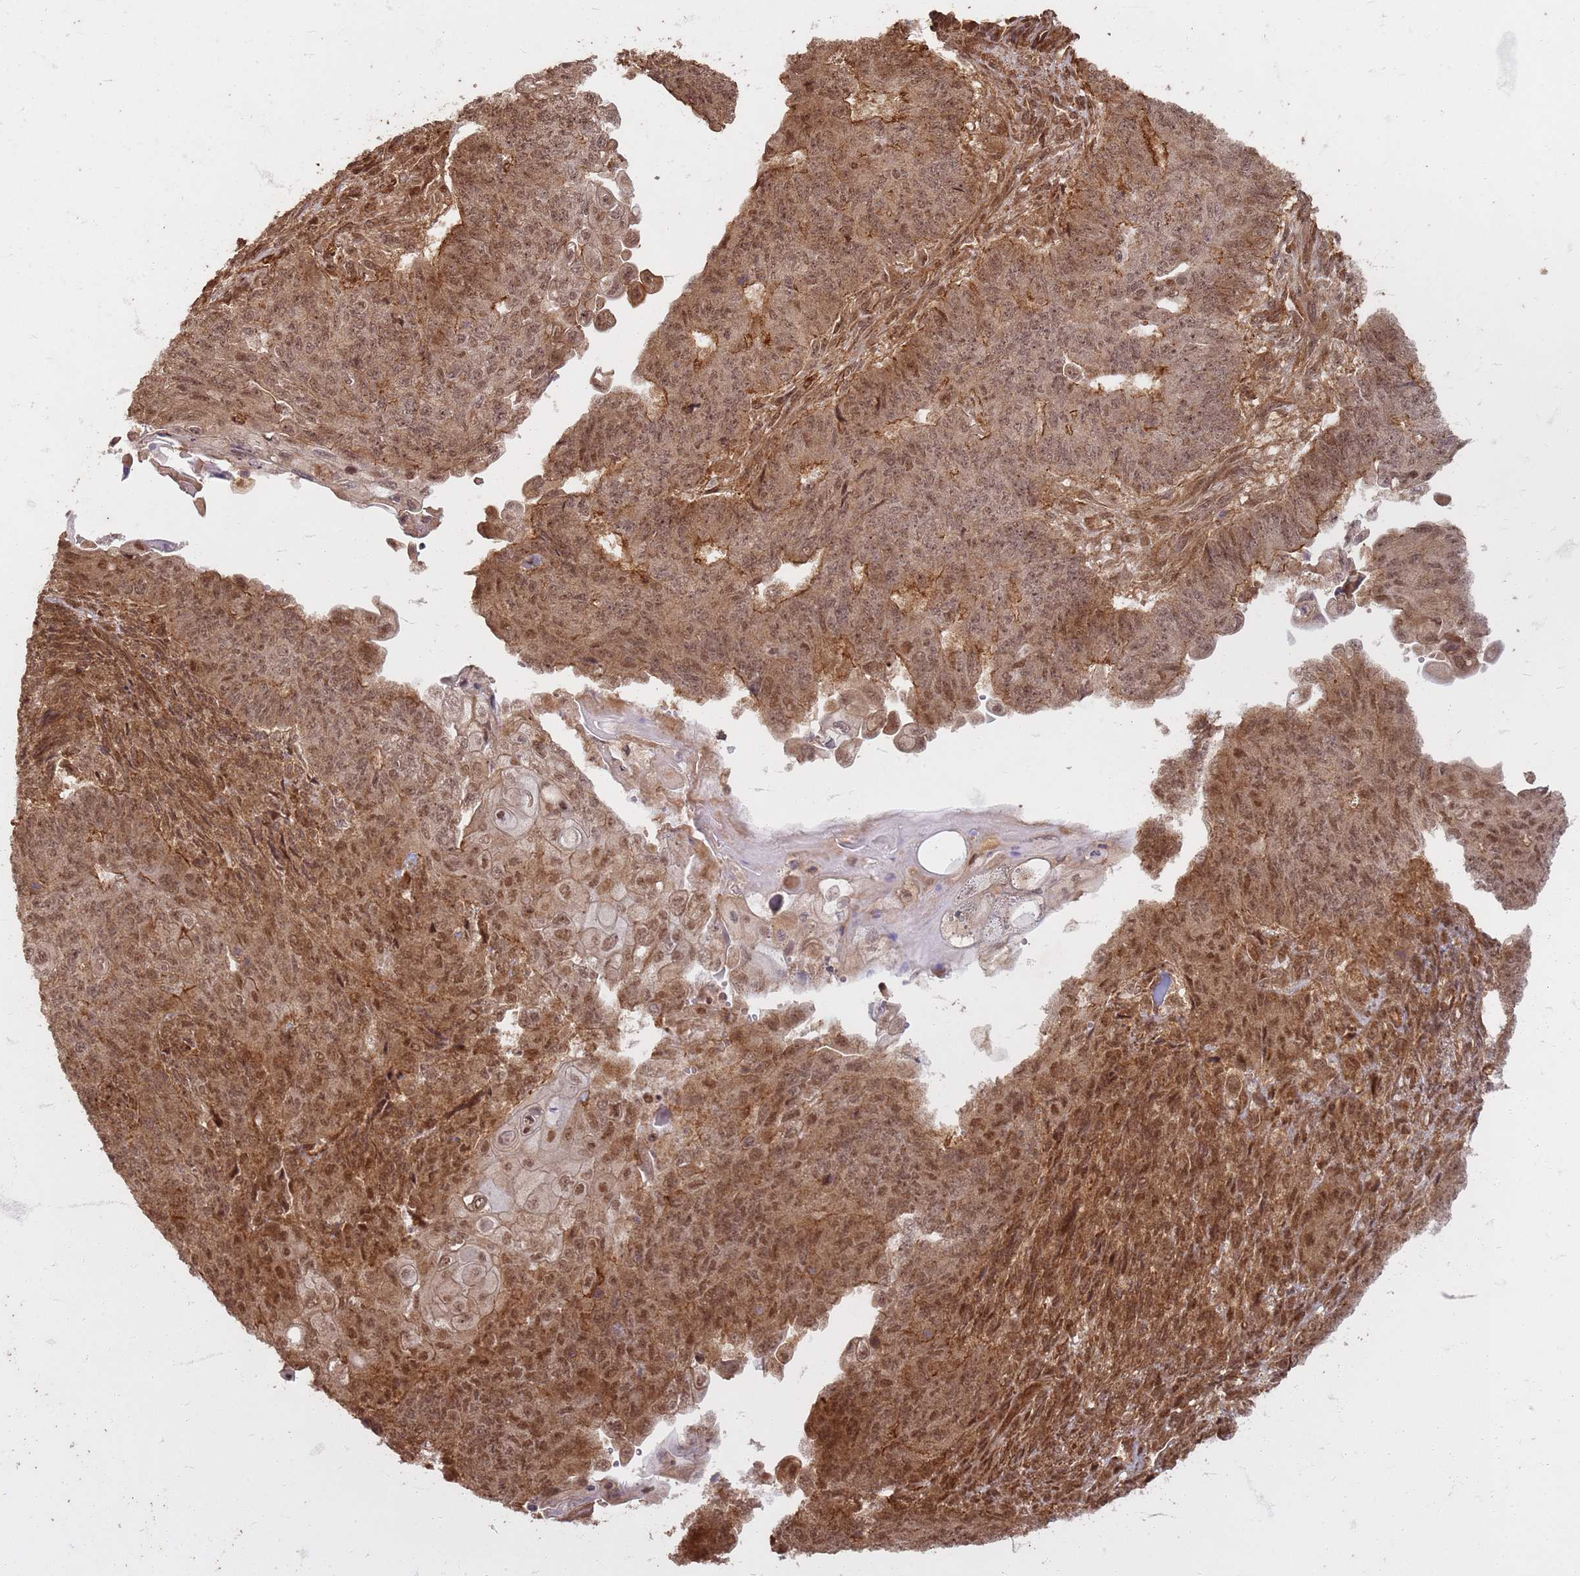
{"staining": {"intensity": "moderate", "quantity": ">75%", "location": "cytoplasmic/membranous,nuclear"}, "tissue": "endometrial cancer", "cell_type": "Tumor cells", "image_type": "cancer", "snomed": [{"axis": "morphology", "description": "Adenocarcinoma, NOS"}, {"axis": "topography", "description": "Endometrium"}], "caption": "Tumor cells demonstrate medium levels of moderate cytoplasmic/membranous and nuclear staining in about >75% of cells in endometrial adenocarcinoma. The protein is stained brown, and the nuclei are stained in blue (DAB (3,3'-diaminobenzidine) IHC with brightfield microscopy, high magnification).", "gene": "KIF26A", "patient": {"sex": "female", "age": 32}}